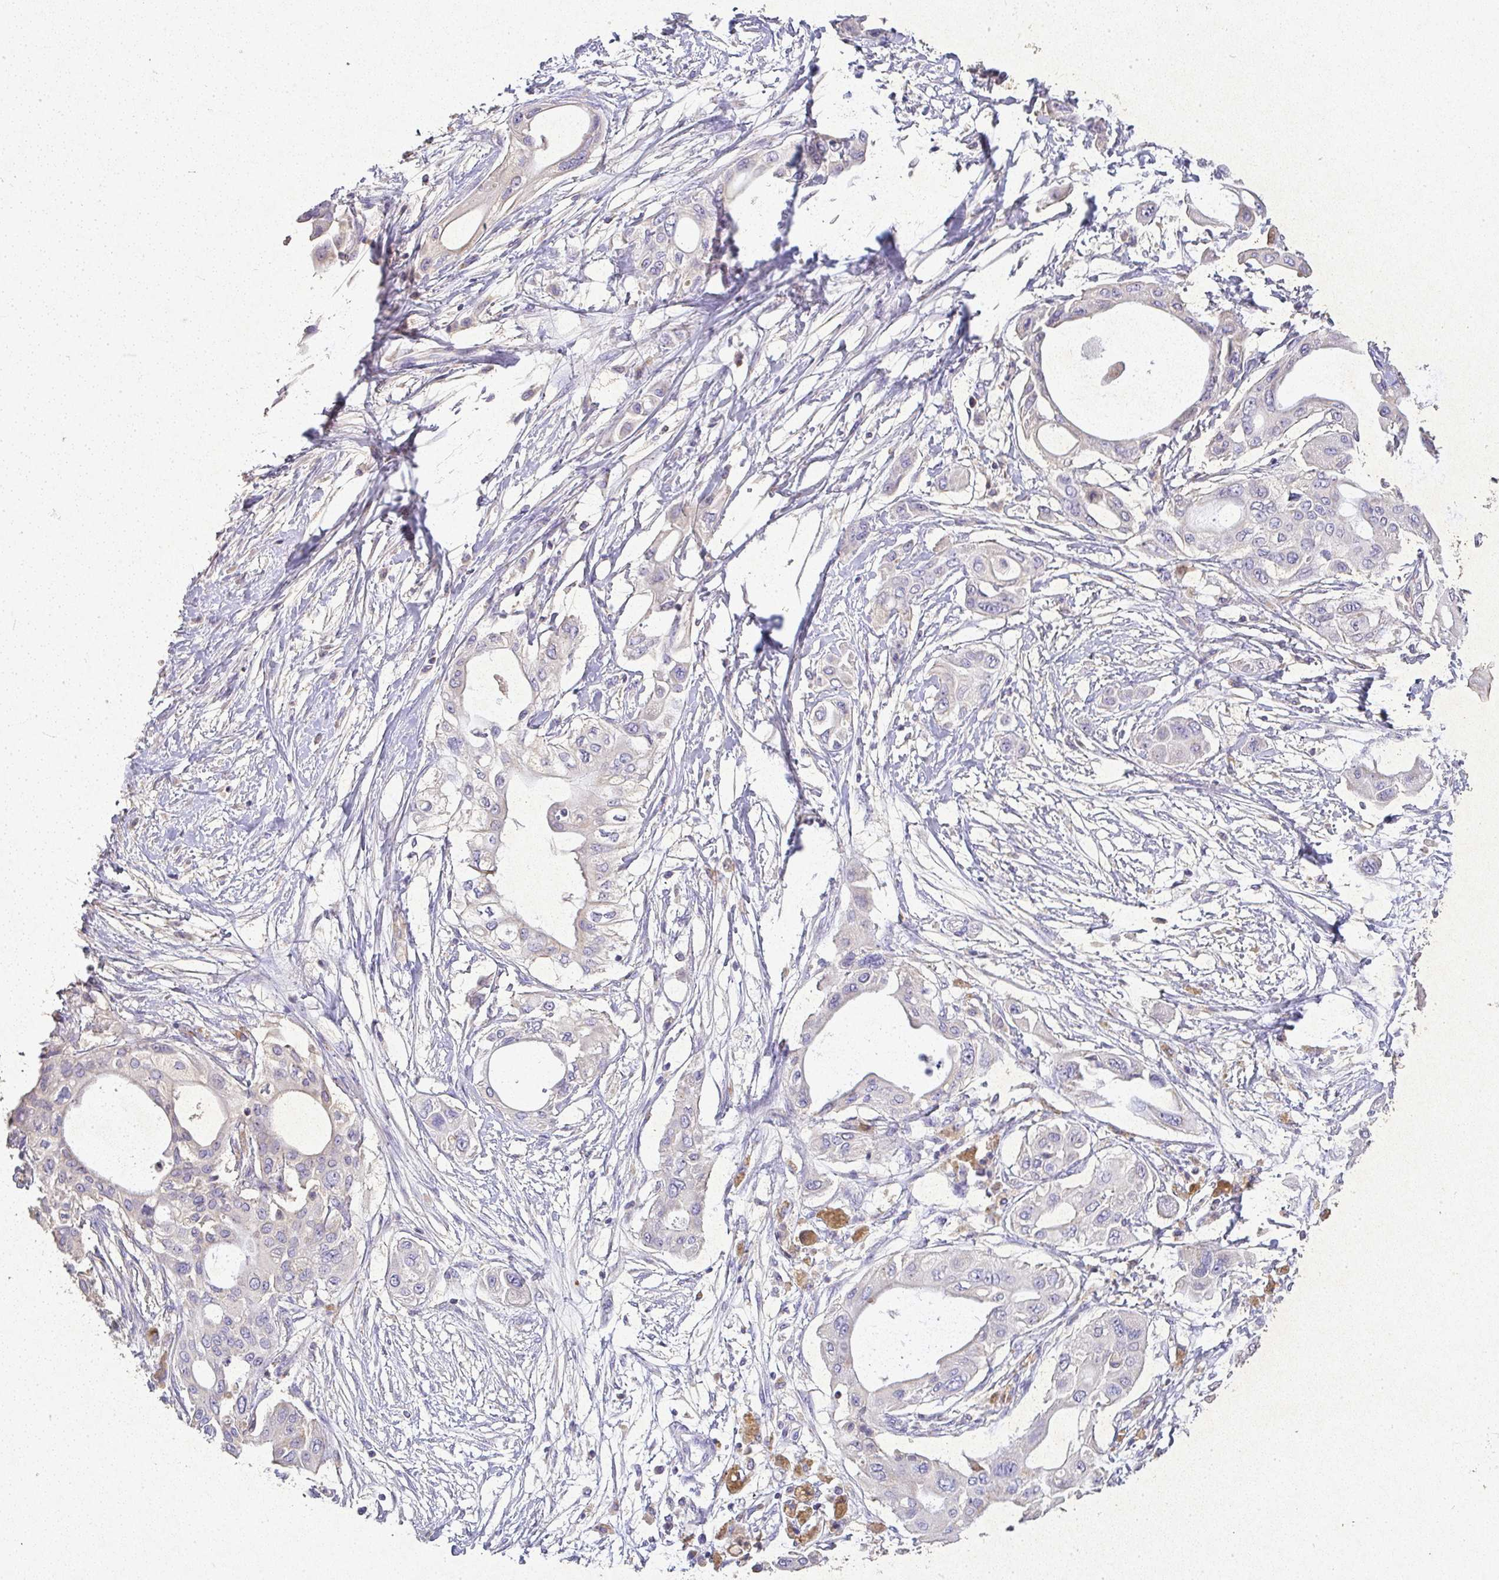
{"staining": {"intensity": "negative", "quantity": "none", "location": "none"}, "tissue": "pancreatic cancer", "cell_type": "Tumor cells", "image_type": "cancer", "snomed": [{"axis": "morphology", "description": "Adenocarcinoma, NOS"}, {"axis": "topography", "description": "Pancreas"}], "caption": "Immunohistochemistry of pancreatic adenocarcinoma demonstrates no staining in tumor cells.", "gene": "RPS2", "patient": {"sex": "male", "age": 68}}